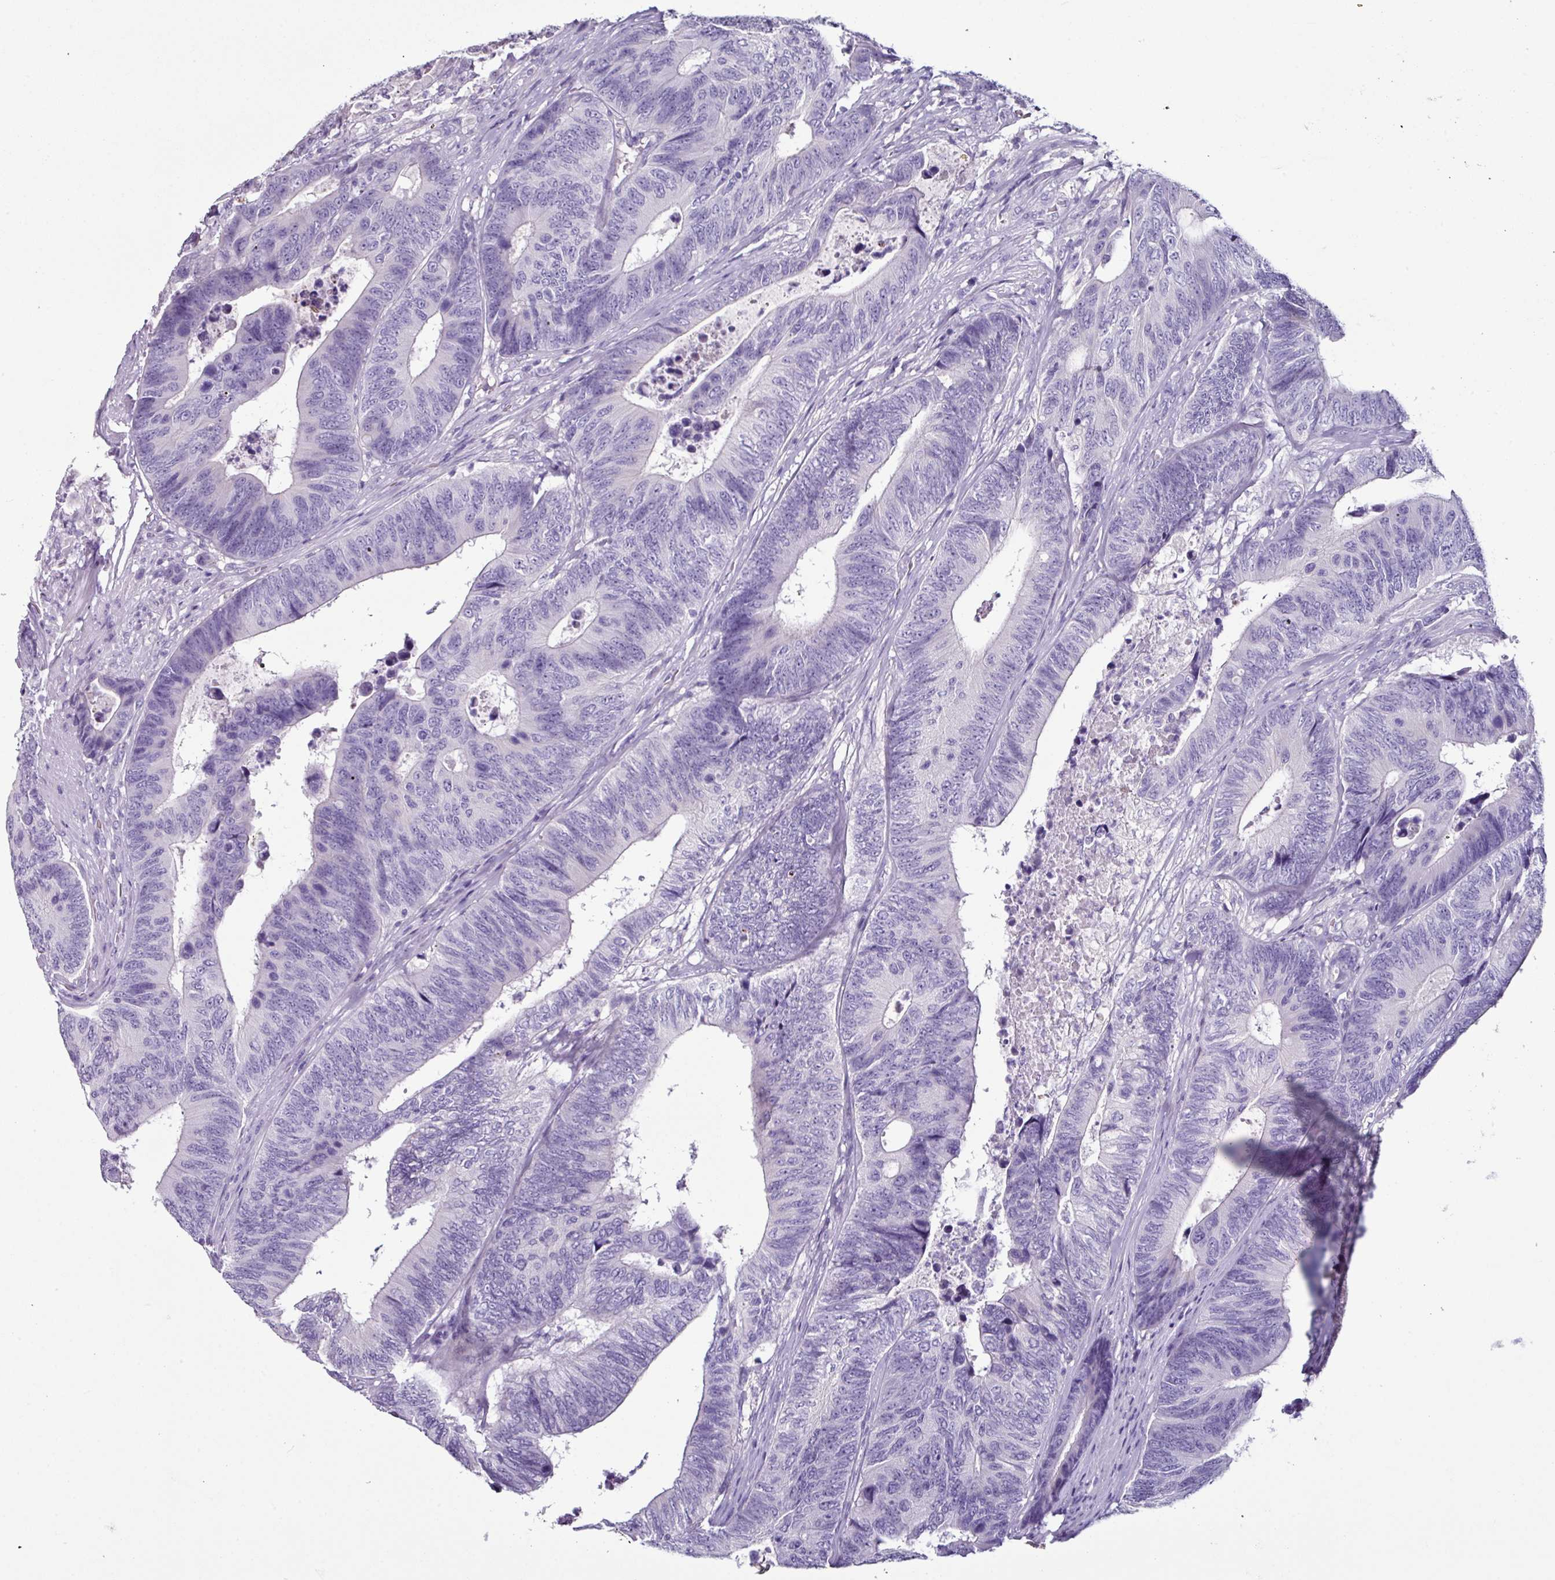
{"staining": {"intensity": "negative", "quantity": "none", "location": "none"}, "tissue": "colorectal cancer", "cell_type": "Tumor cells", "image_type": "cancer", "snomed": [{"axis": "morphology", "description": "Adenocarcinoma, NOS"}, {"axis": "topography", "description": "Colon"}], "caption": "Colorectal cancer (adenocarcinoma) was stained to show a protein in brown. There is no significant expression in tumor cells.", "gene": "GLP2R", "patient": {"sex": "male", "age": 87}}